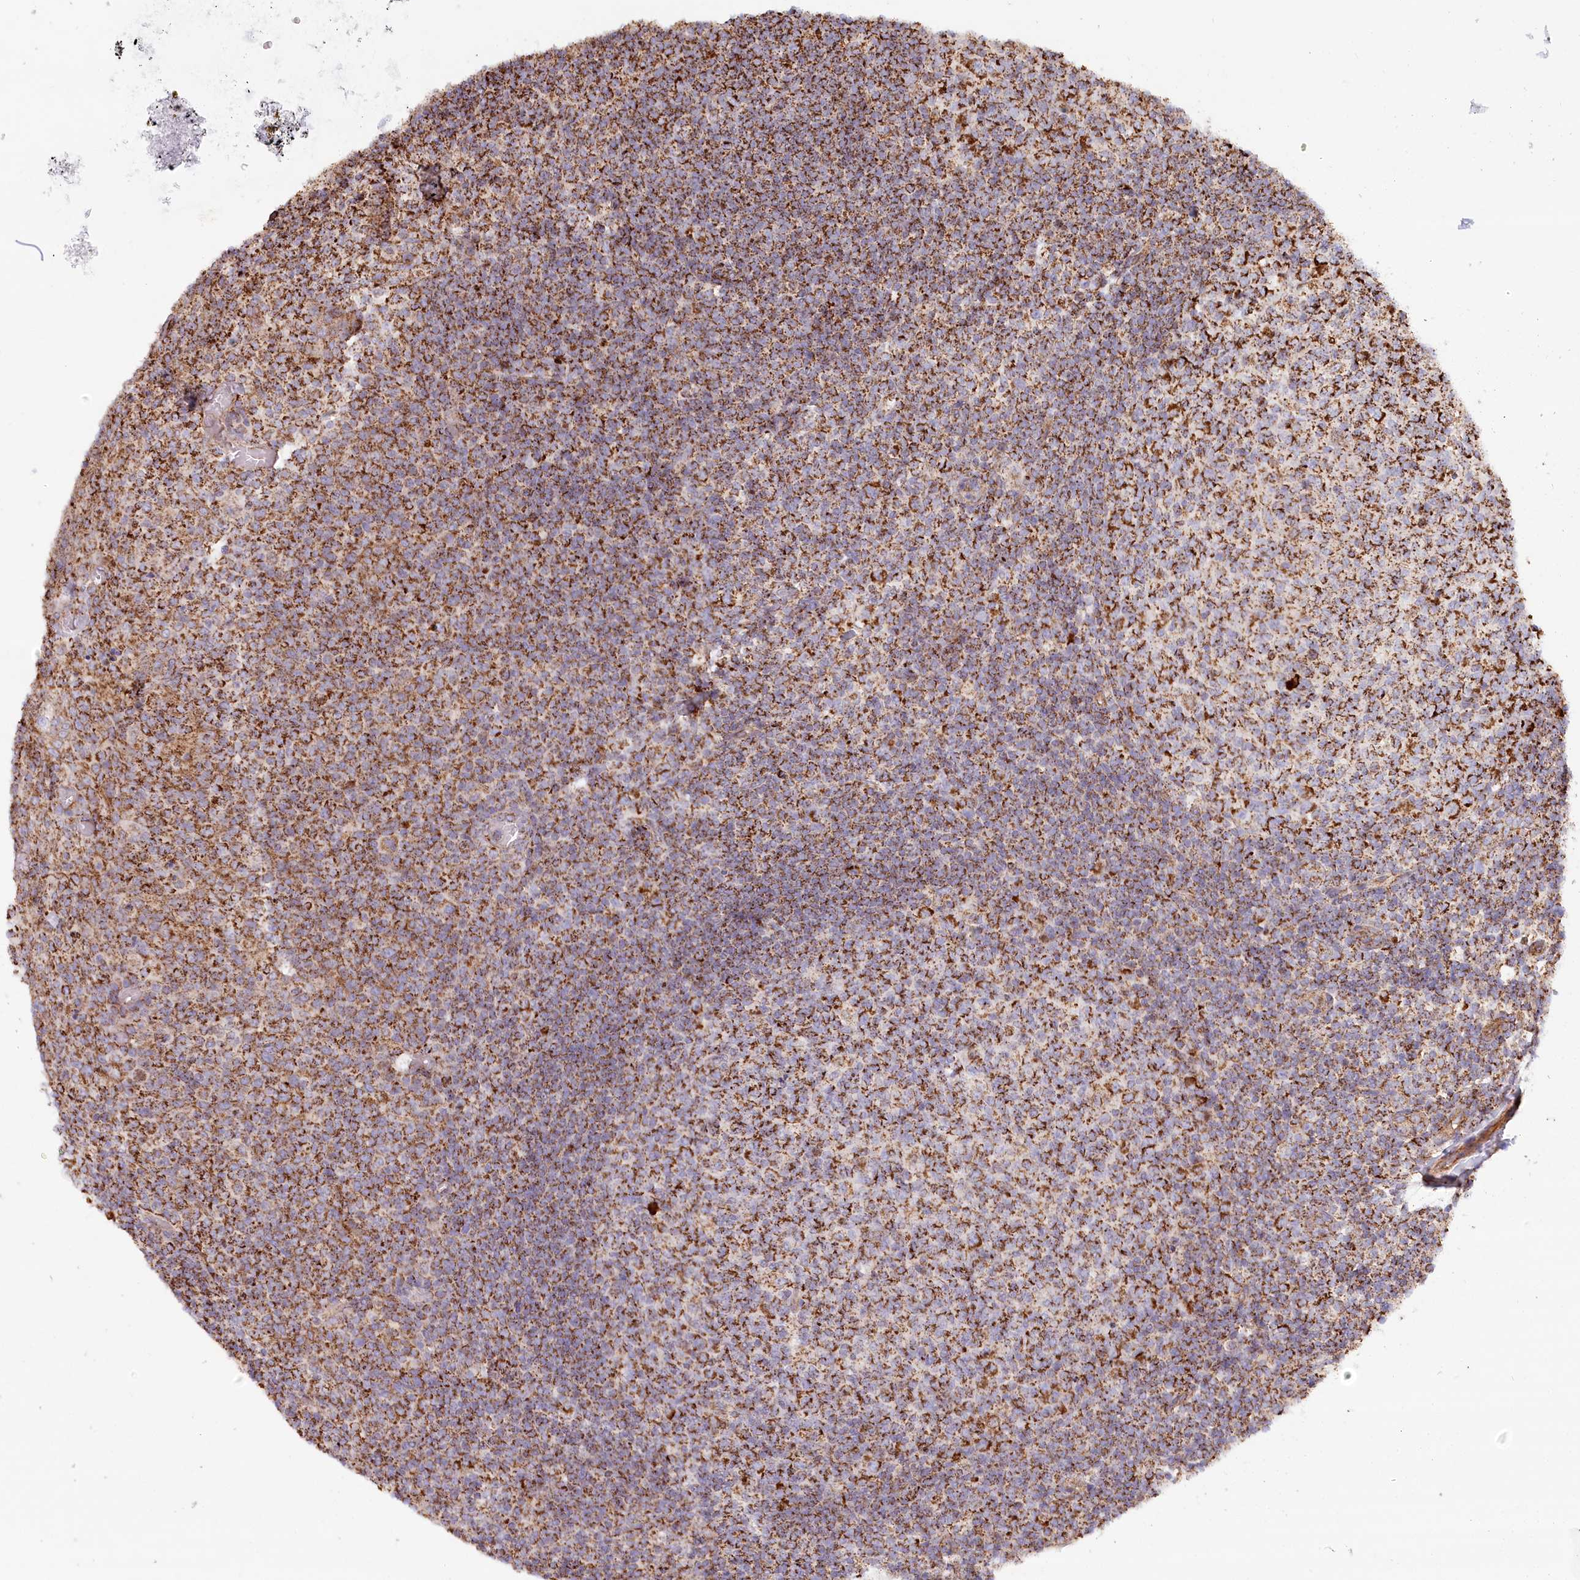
{"staining": {"intensity": "strong", "quantity": ">75%", "location": "cytoplasmic/membranous"}, "tissue": "tonsil", "cell_type": "Germinal center cells", "image_type": "normal", "snomed": [{"axis": "morphology", "description": "Normal tissue, NOS"}, {"axis": "topography", "description": "Tonsil"}], "caption": "Brown immunohistochemical staining in benign tonsil demonstrates strong cytoplasmic/membranous positivity in approximately >75% of germinal center cells. The staining is performed using DAB brown chromogen to label protein expression. The nuclei are counter-stained blue using hematoxylin.", "gene": "UMPS", "patient": {"sex": "female", "age": 19}}